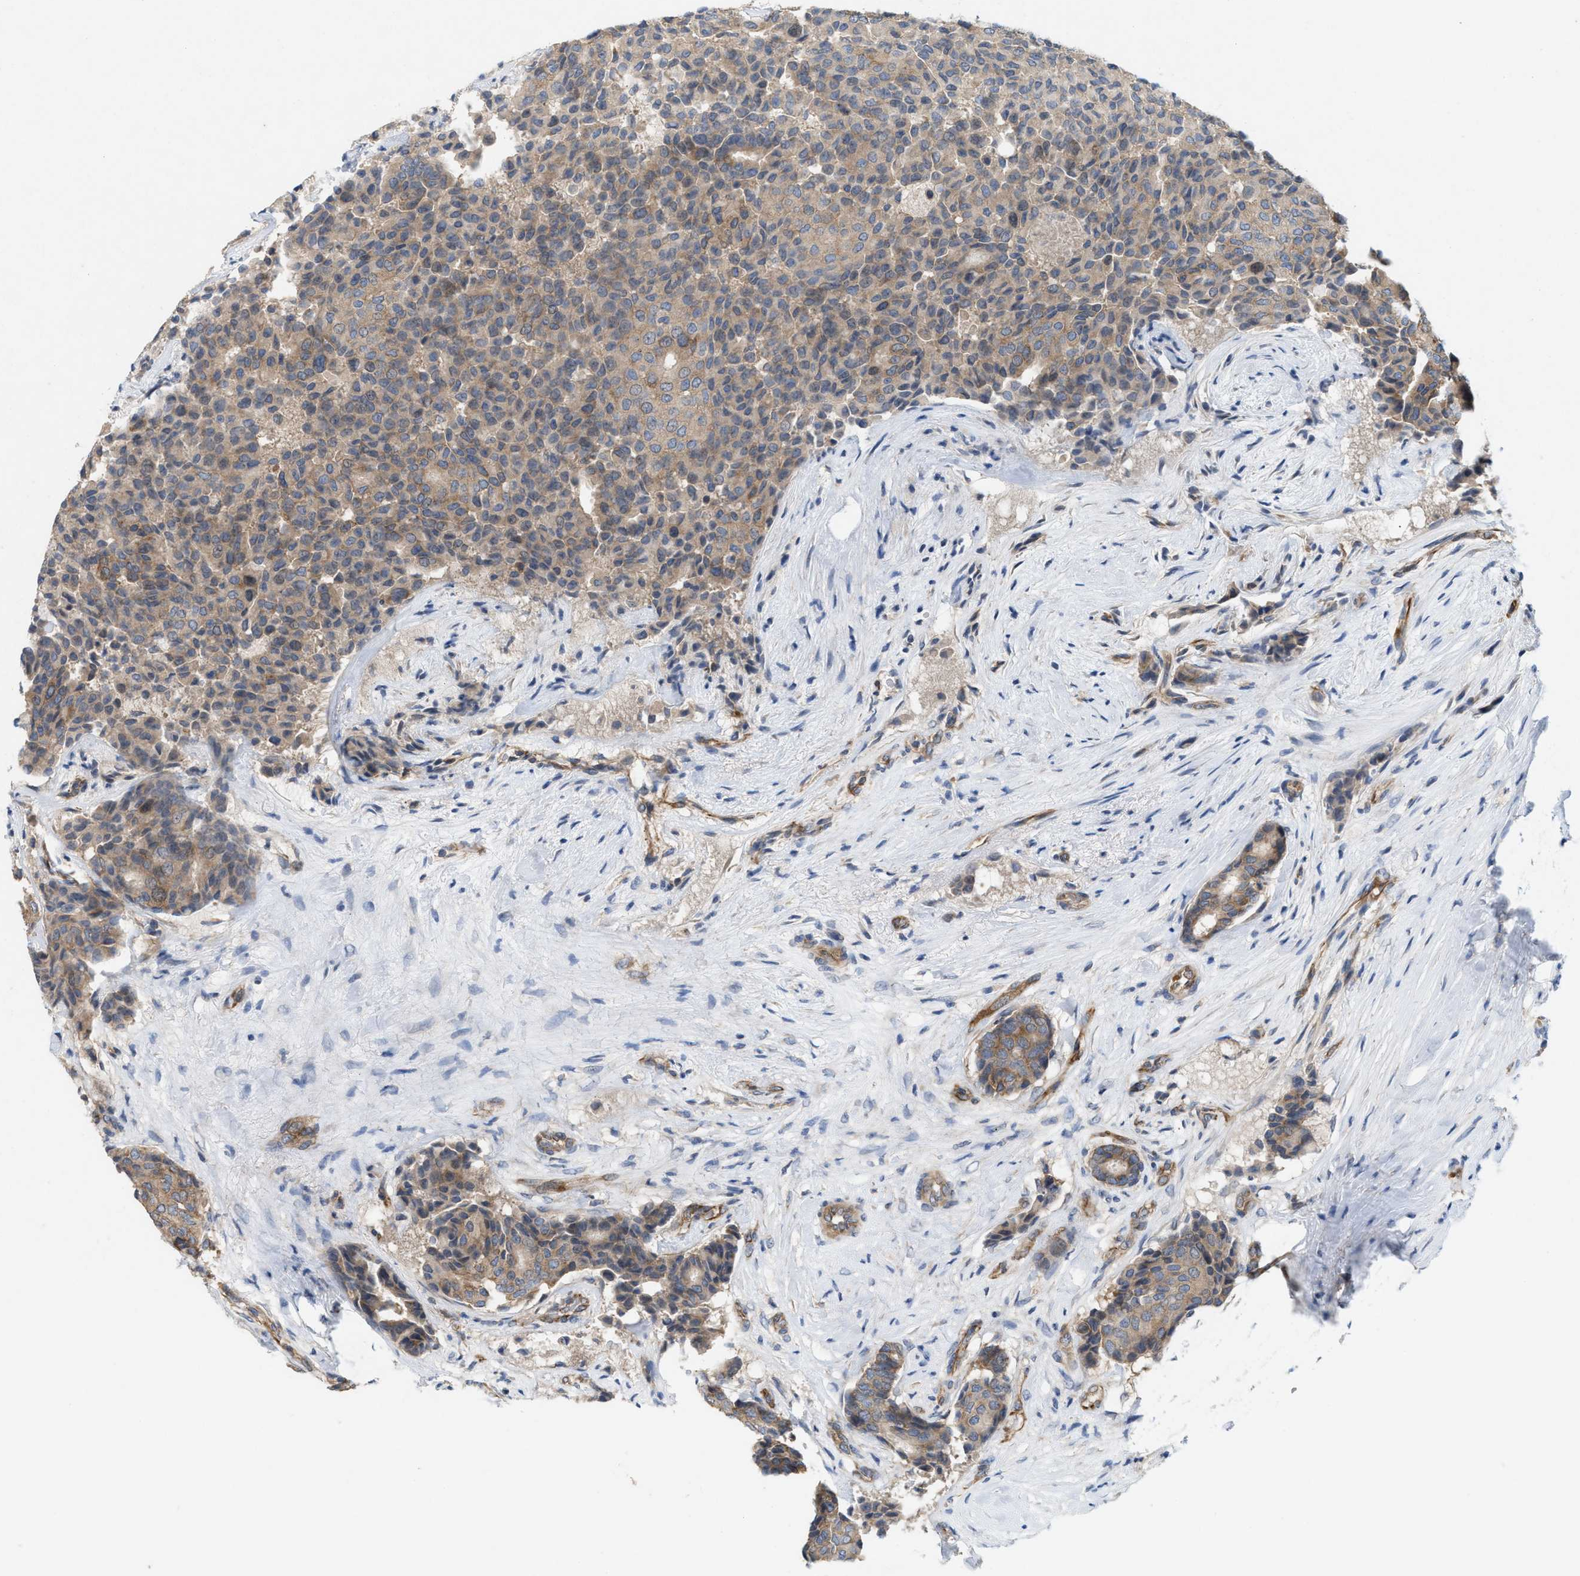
{"staining": {"intensity": "moderate", "quantity": ">75%", "location": "cytoplasmic/membranous"}, "tissue": "breast cancer", "cell_type": "Tumor cells", "image_type": "cancer", "snomed": [{"axis": "morphology", "description": "Duct carcinoma"}, {"axis": "topography", "description": "Breast"}], "caption": "Breast cancer (invasive ductal carcinoma) stained with a brown dye exhibits moderate cytoplasmic/membranous positive staining in about >75% of tumor cells.", "gene": "UBAP2", "patient": {"sex": "female", "age": 75}}